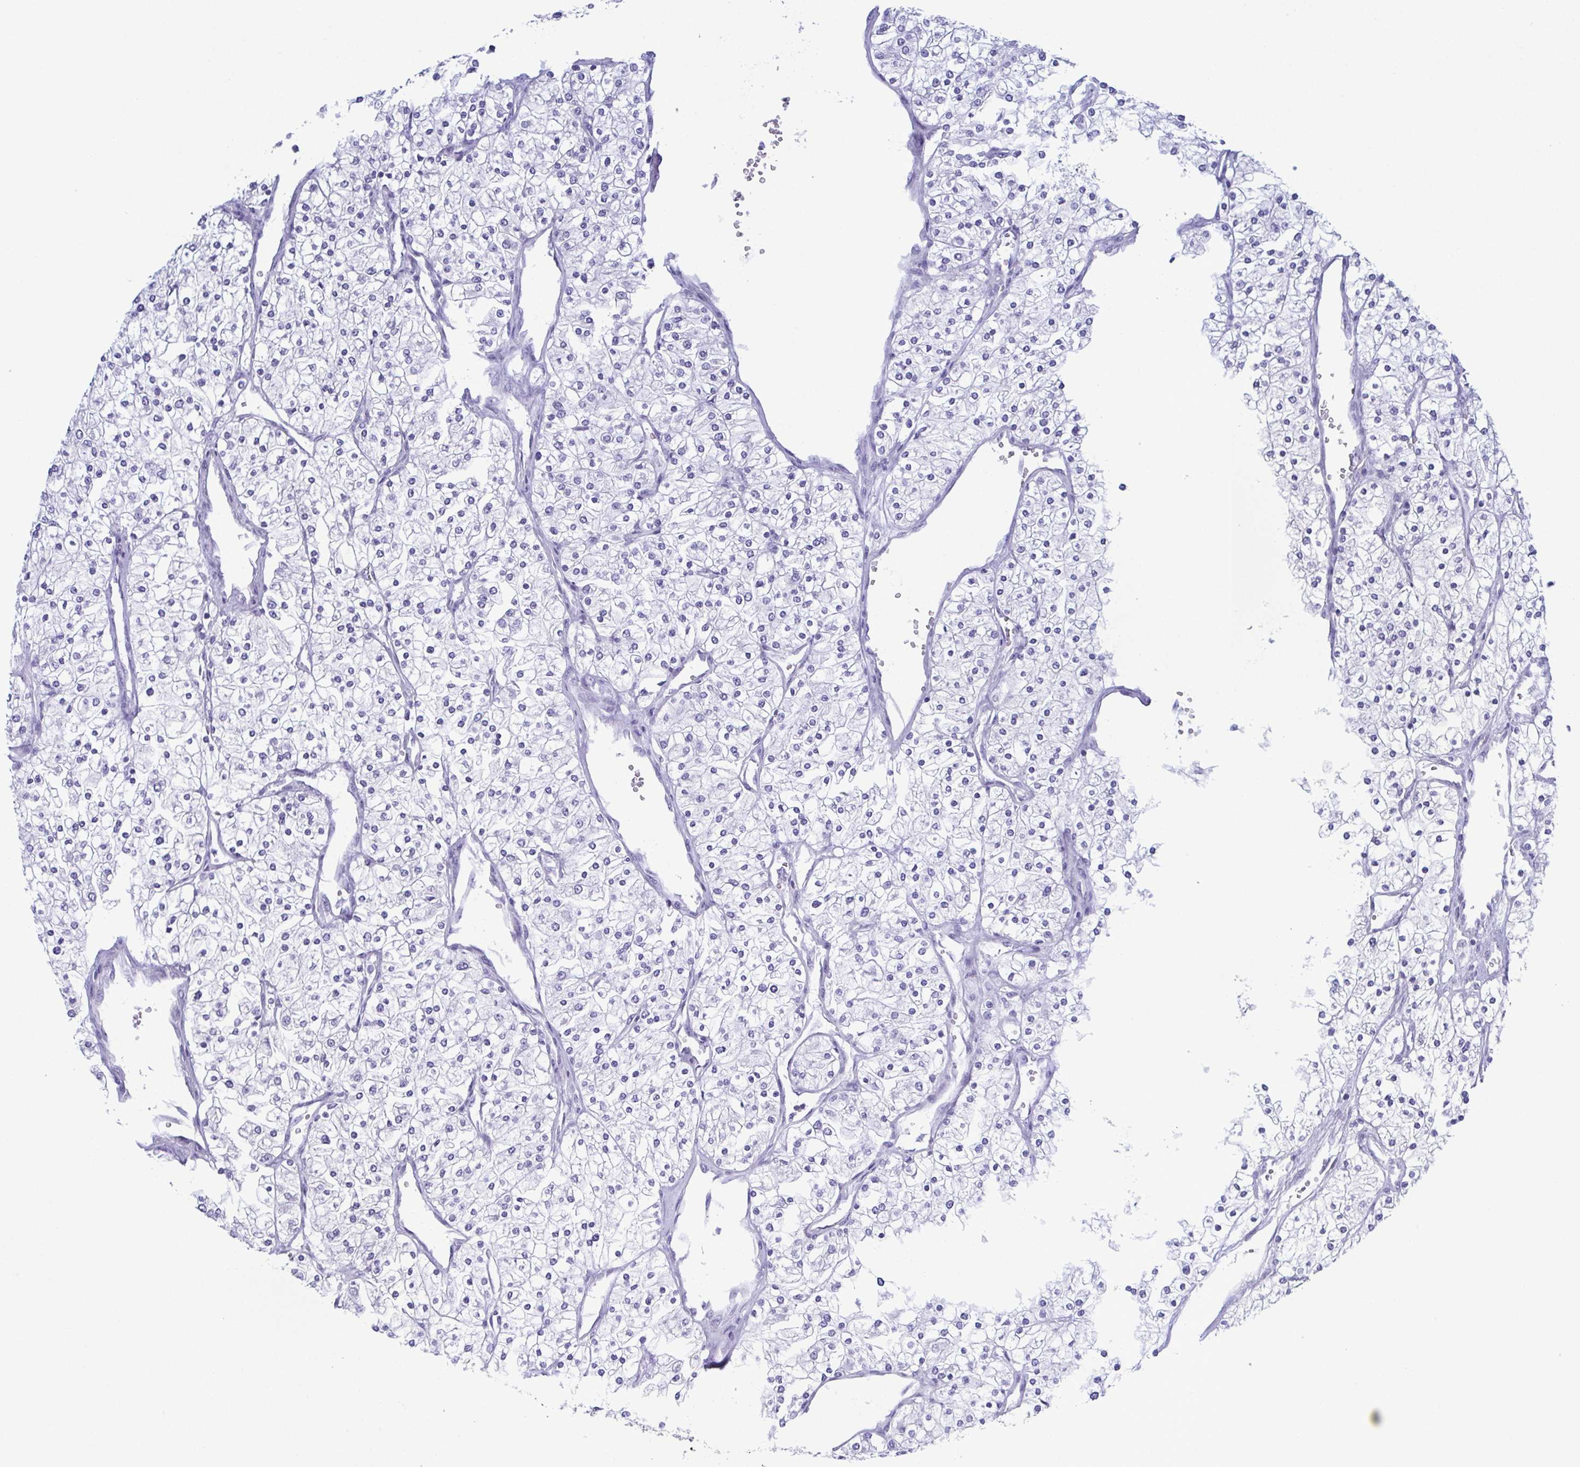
{"staining": {"intensity": "negative", "quantity": "none", "location": "none"}, "tissue": "renal cancer", "cell_type": "Tumor cells", "image_type": "cancer", "snomed": [{"axis": "morphology", "description": "Adenocarcinoma, NOS"}, {"axis": "topography", "description": "Kidney"}], "caption": "A high-resolution micrograph shows immunohistochemistry (IHC) staining of renal cancer, which shows no significant positivity in tumor cells. (DAB (3,3'-diaminobenzidine) immunohistochemistry (IHC) with hematoxylin counter stain).", "gene": "SUGP2", "patient": {"sex": "male", "age": 80}}